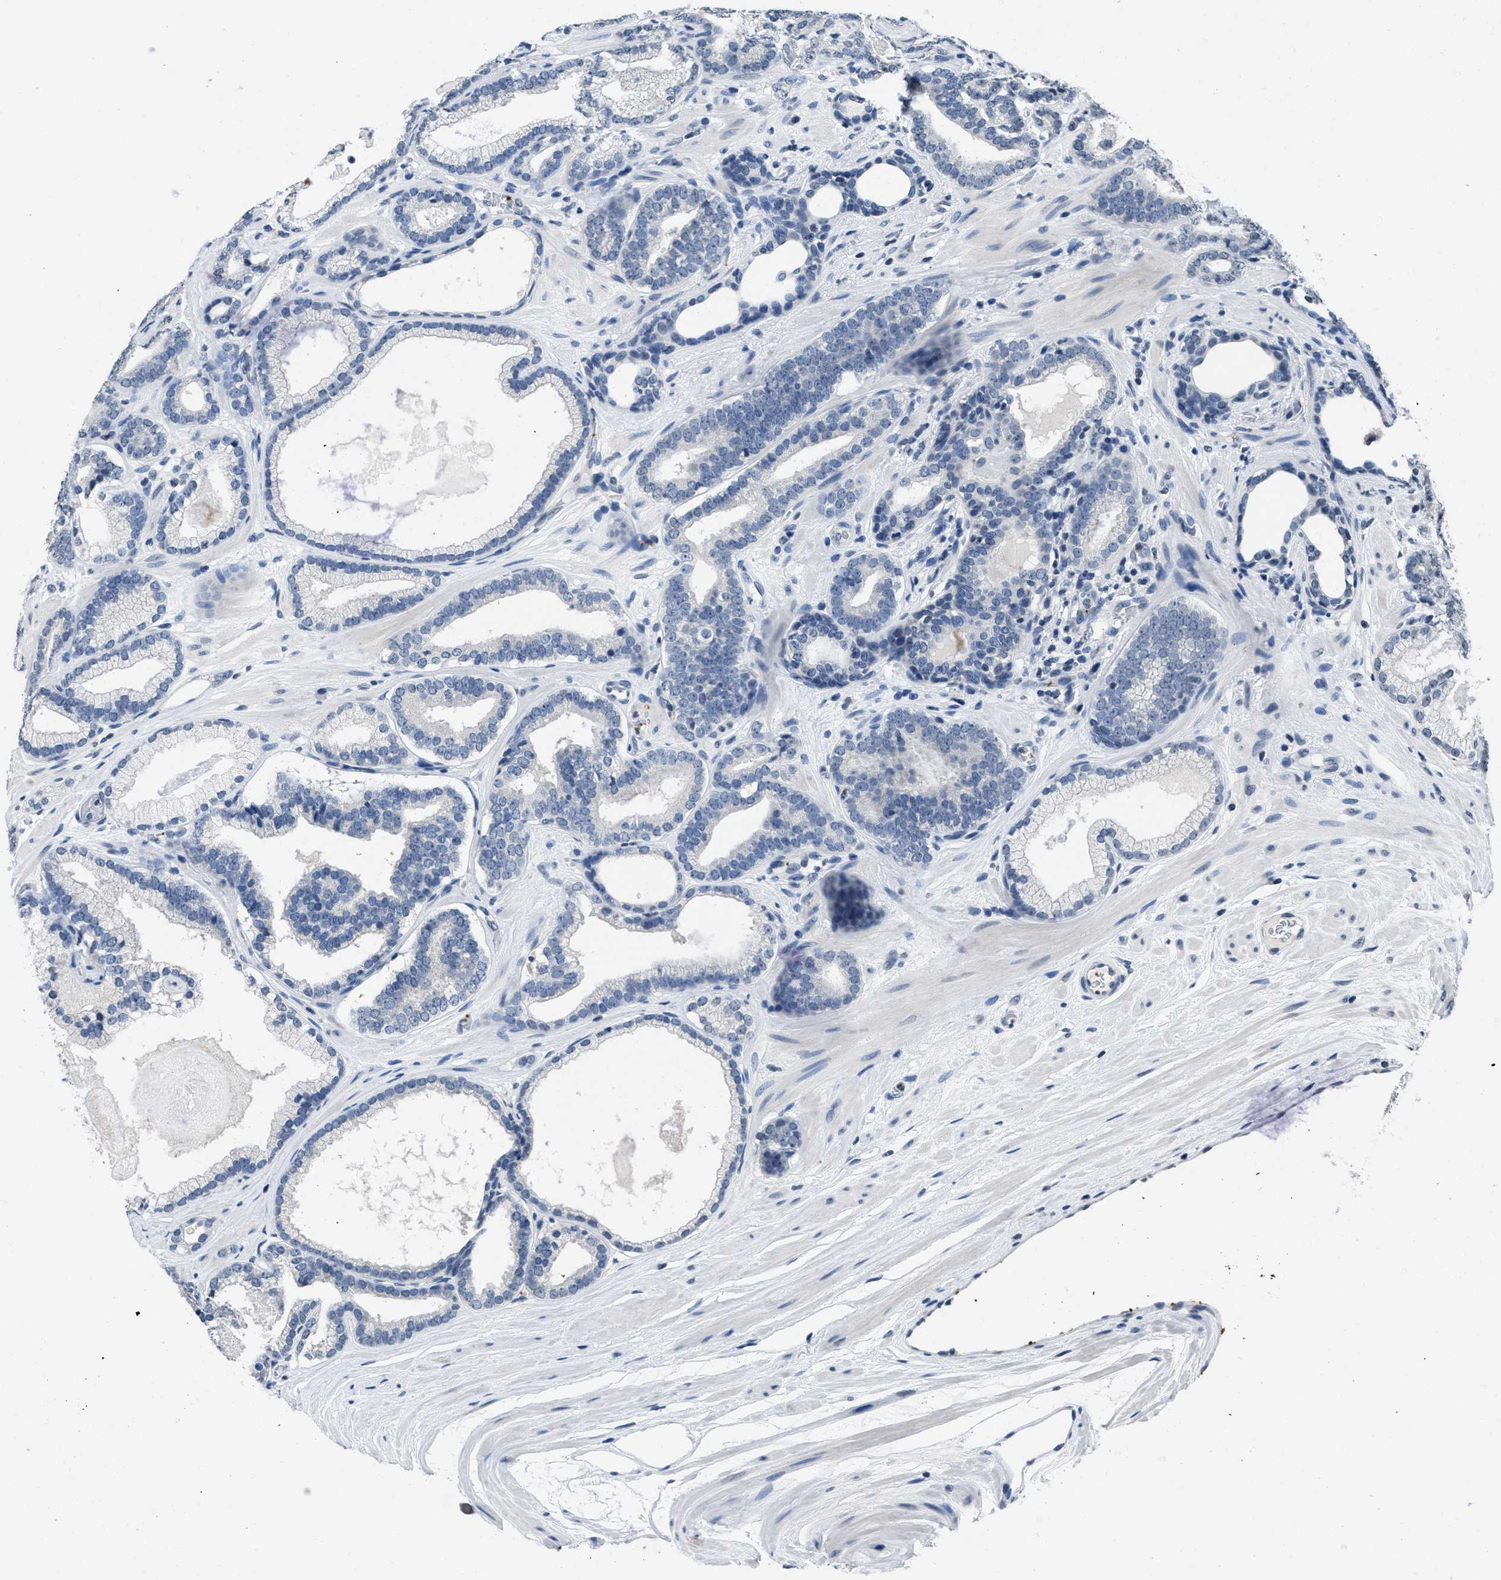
{"staining": {"intensity": "negative", "quantity": "none", "location": "none"}, "tissue": "prostate cancer", "cell_type": "Tumor cells", "image_type": "cancer", "snomed": [{"axis": "morphology", "description": "Adenocarcinoma, High grade"}, {"axis": "topography", "description": "Prostate"}], "caption": "Tumor cells show no significant protein positivity in prostate adenocarcinoma (high-grade).", "gene": "ITGA2B", "patient": {"sex": "male", "age": 60}}